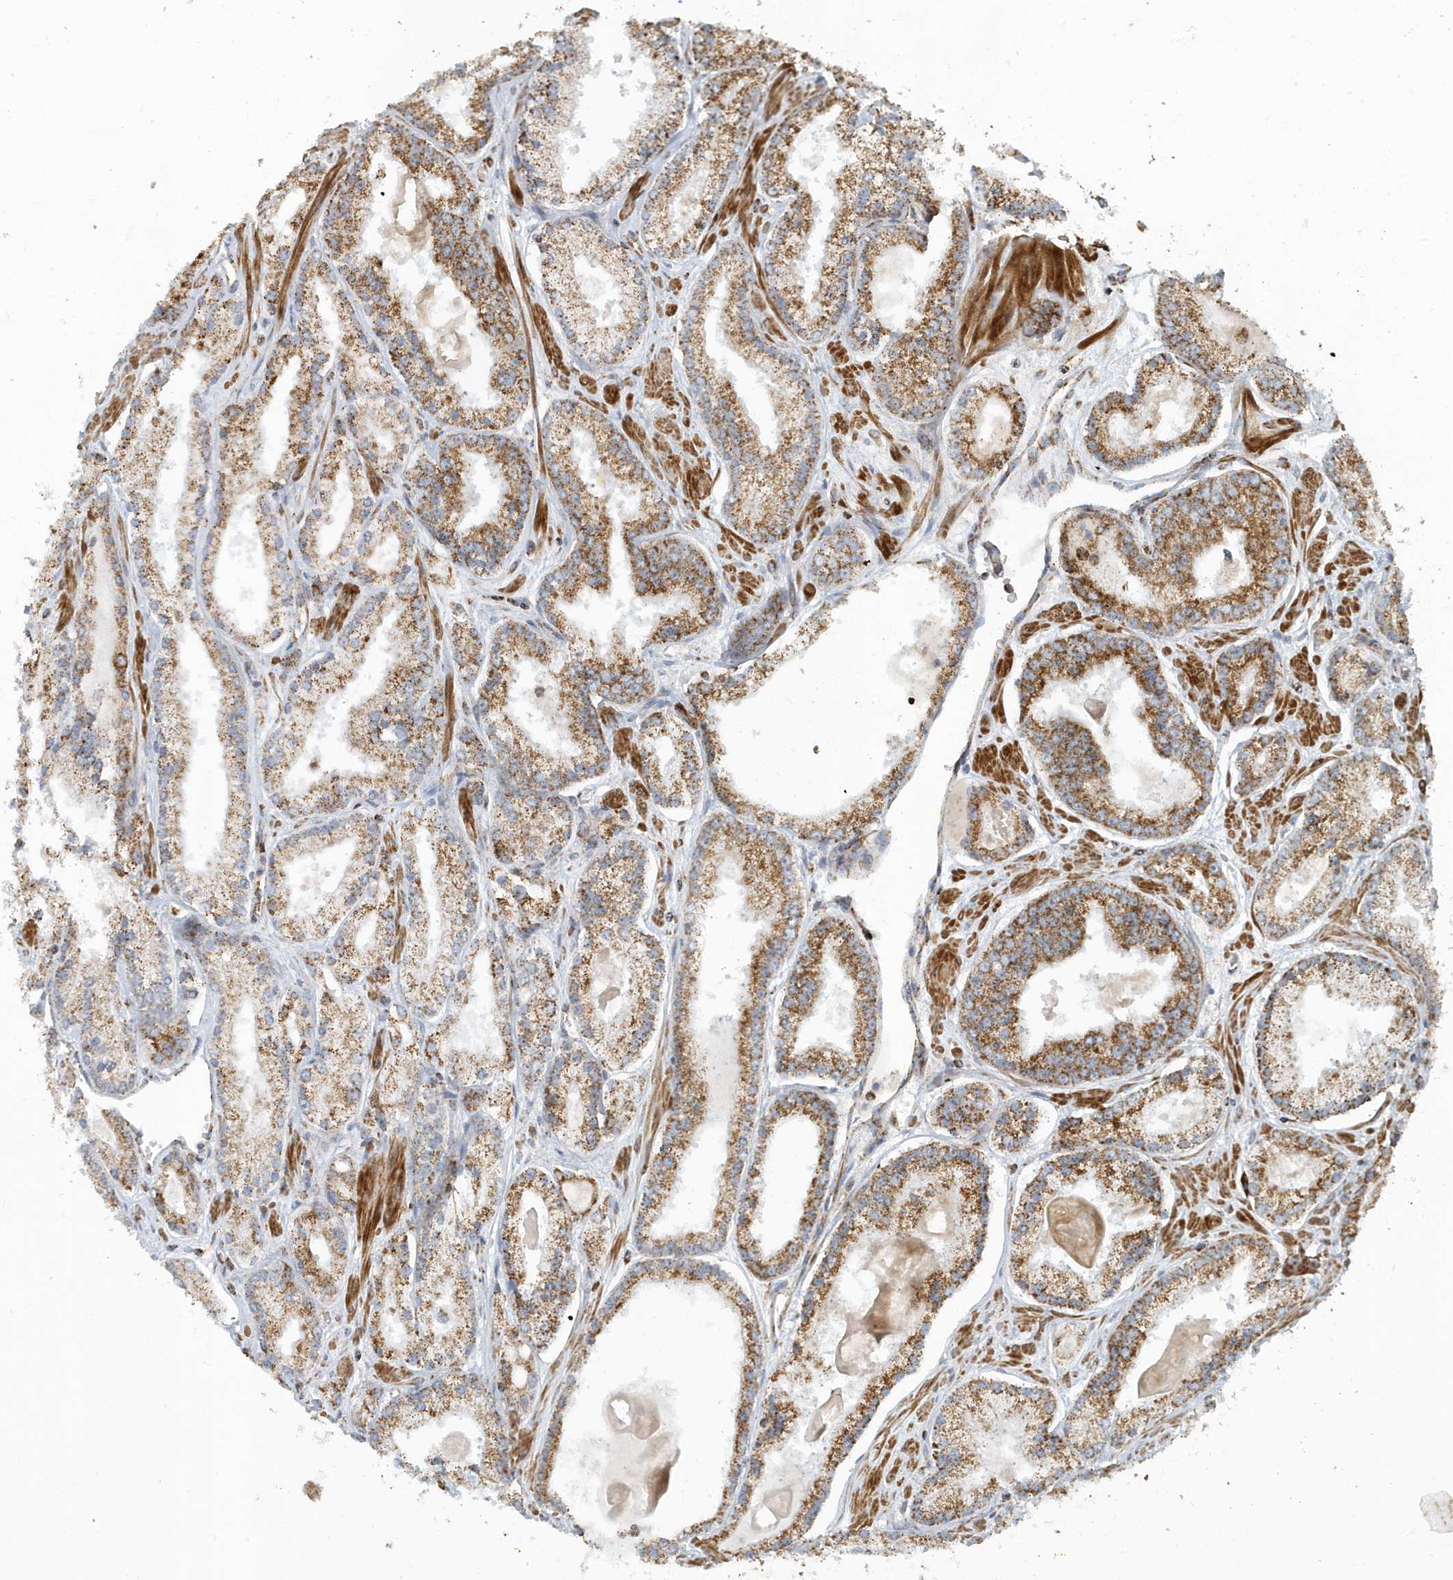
{"staining": {"intensity": "moderate", "quantity": ">75%", "location": "cytoplasmic/membranous"}, "tissue": "prostate cancer", "cell_type": "Tumor cells", "image_type": "cancer", "snomed": [{"axis": "morphology", "description": "Adenocarcinoma, Low grade"}, {"axis": "topography", "description": "Prostate"}], "caption": "DAB (3,3'-diaminobenzidine) immunohistochemical staining of human adenocarcinoma (low-grade) (prostate) demonstrates moderate cytoplasmic/membranous protein staining in about >75% of tumor cells.", "gene": "MAN1A1", "patient": {"sex": "male", "age": 54}}